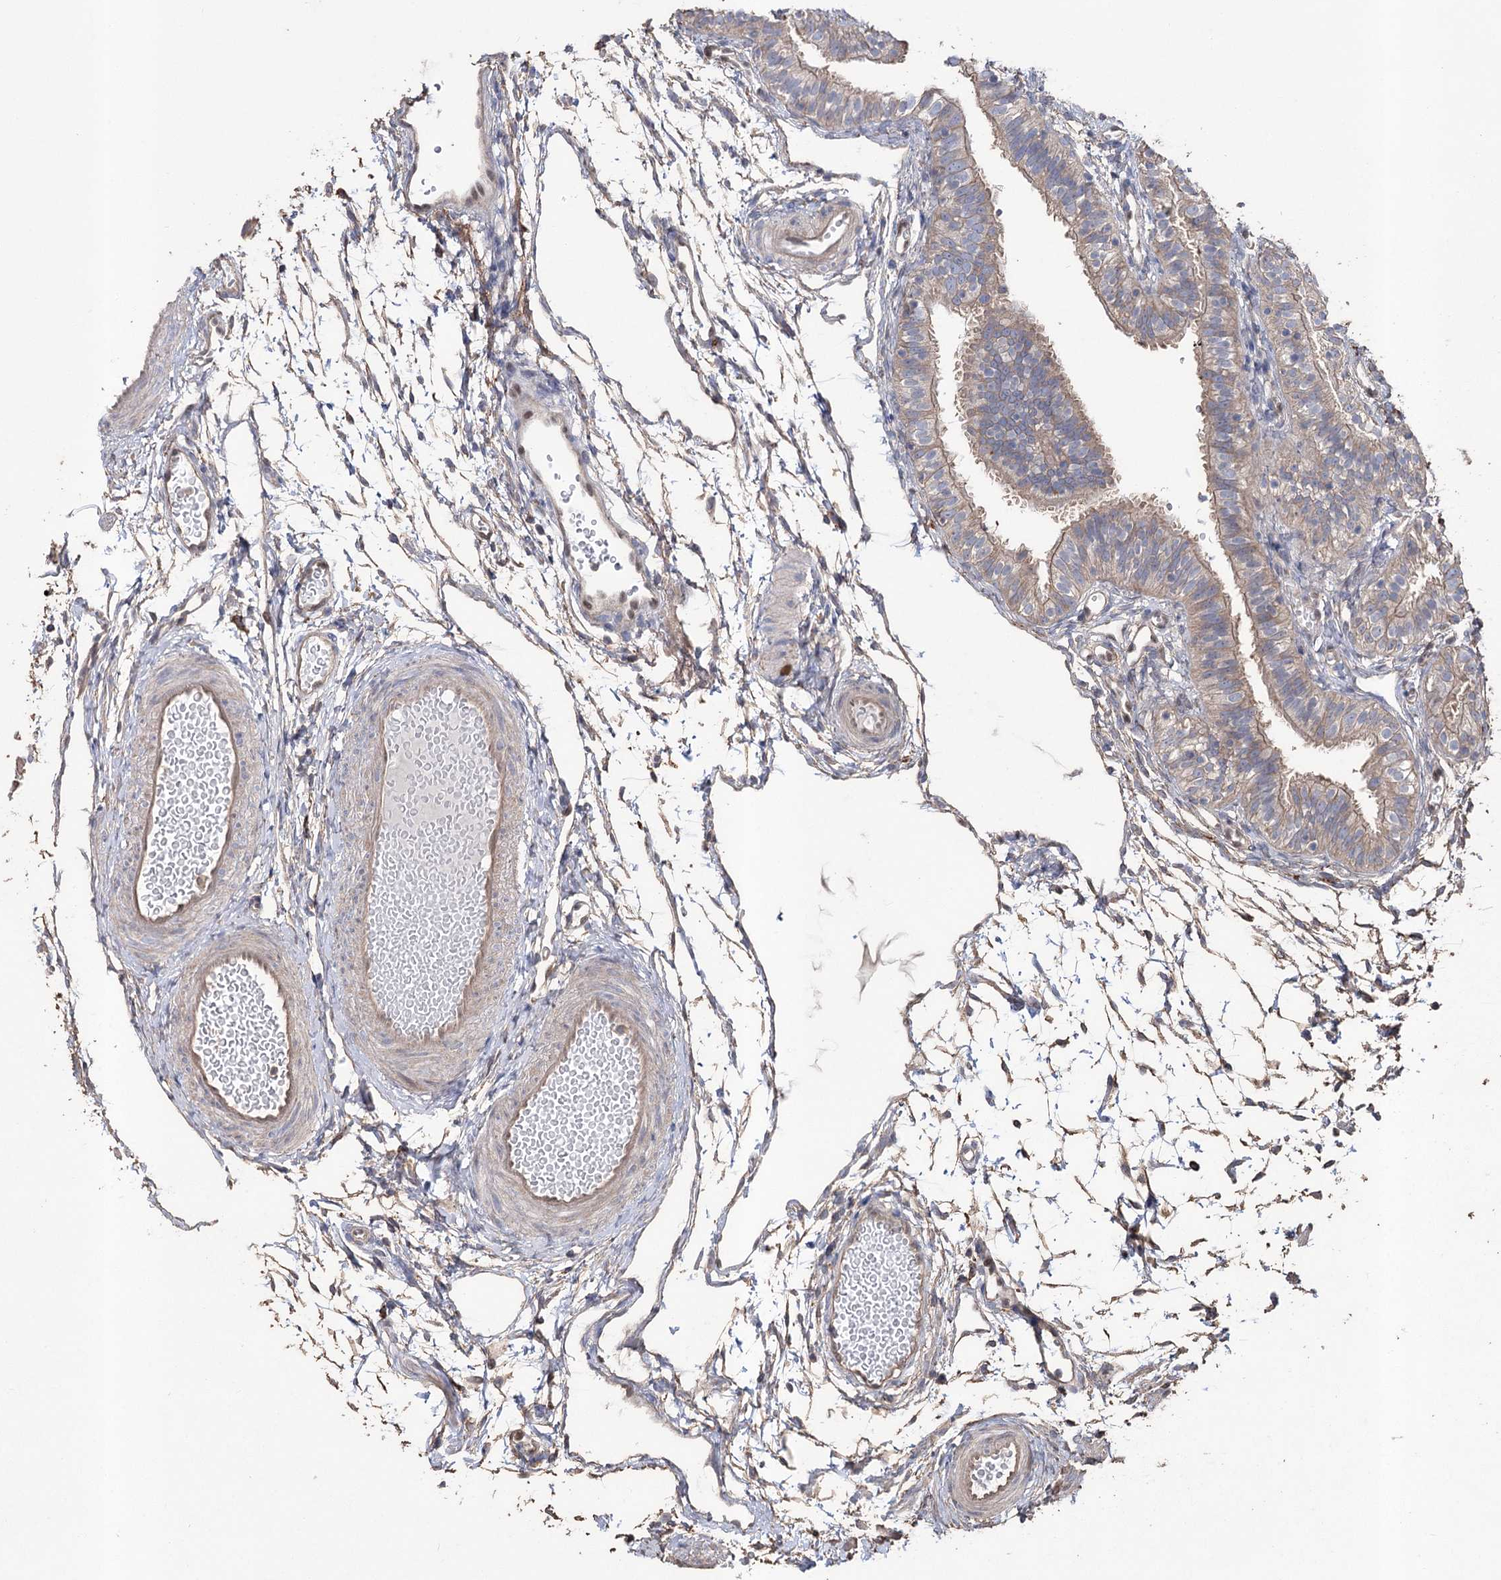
{"staining": {"intensity": "weak", "quantity": "25%-75%", "location": "cytoplasmic/membranous"}, "tissue": "fallopian tube", "cell_type": "Glandular cells", "image_type": "normal", "snomed": [{"axis": "morphology", "description": "Normal tissue, NOS"}, {"axis": "topography", "description": "Fallopian tube"}], "caption": "An immunohistochemistry (IHC) photomicrograph of benign tissue is shown. Protein staining in brown shows weak cytoplasmic/membranous positivity in fallopian tube within glandular cells.", "gene": "FAM13B", "patient": {"sex": "female", "age": 35}}